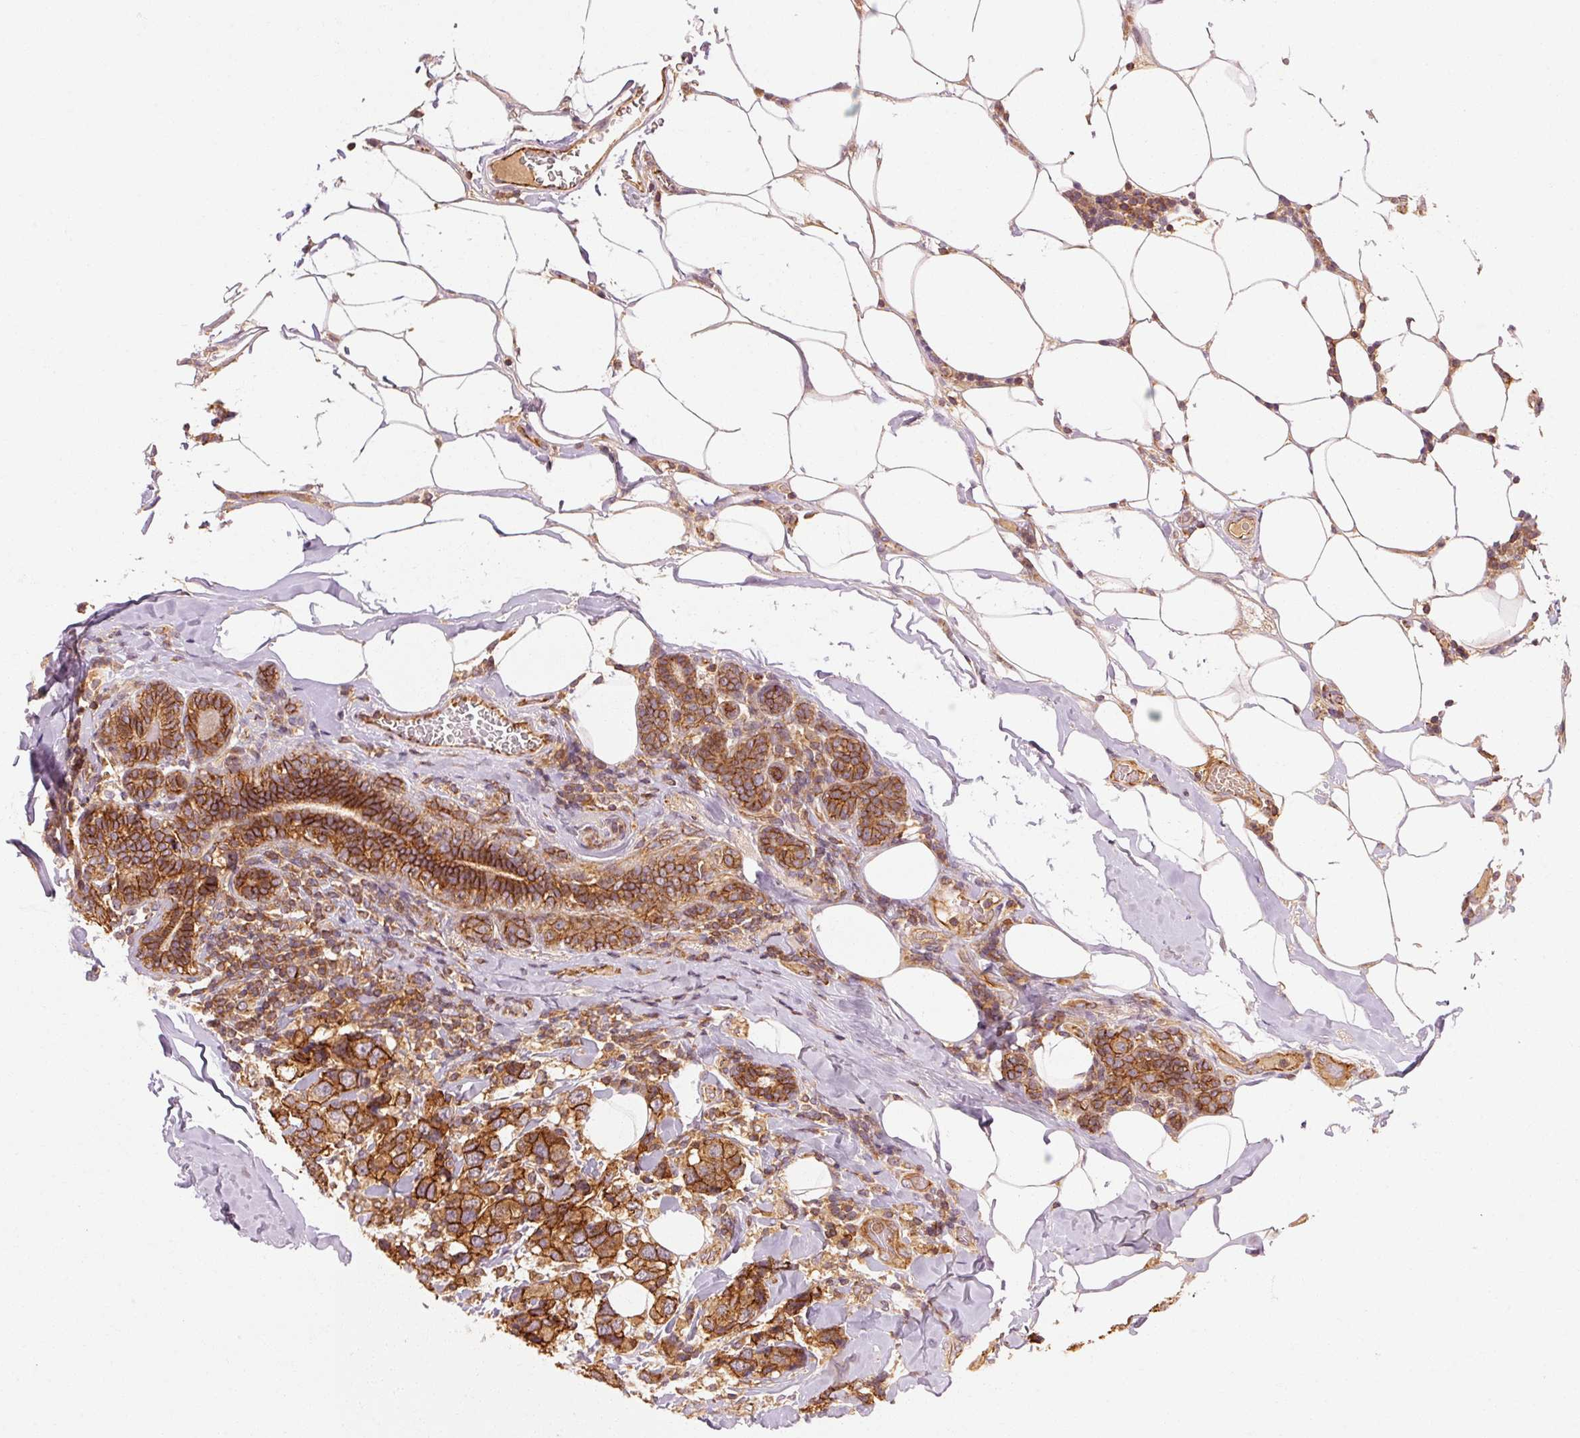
{"staining": {"intensity": "strong", "quantity": ">75%", "location": "cytoplasmic/membranous"}, "tissue": "breast cancer", "cell_type": "Tumor cells", "image_type": "cancer", "snomed": [{"axis": "morphology", "description": "Lobular carcinoma"}, {"axis": "topography", "description": "Breast"}], "caption": "Tumor cells display high levels of strong cytoplasmic/membranous expression in about >75% of cells in human breast cancer (lobular carcinoma).", "gene": "CTNNA1", "patient": {"sex": "female", "age": 59}}